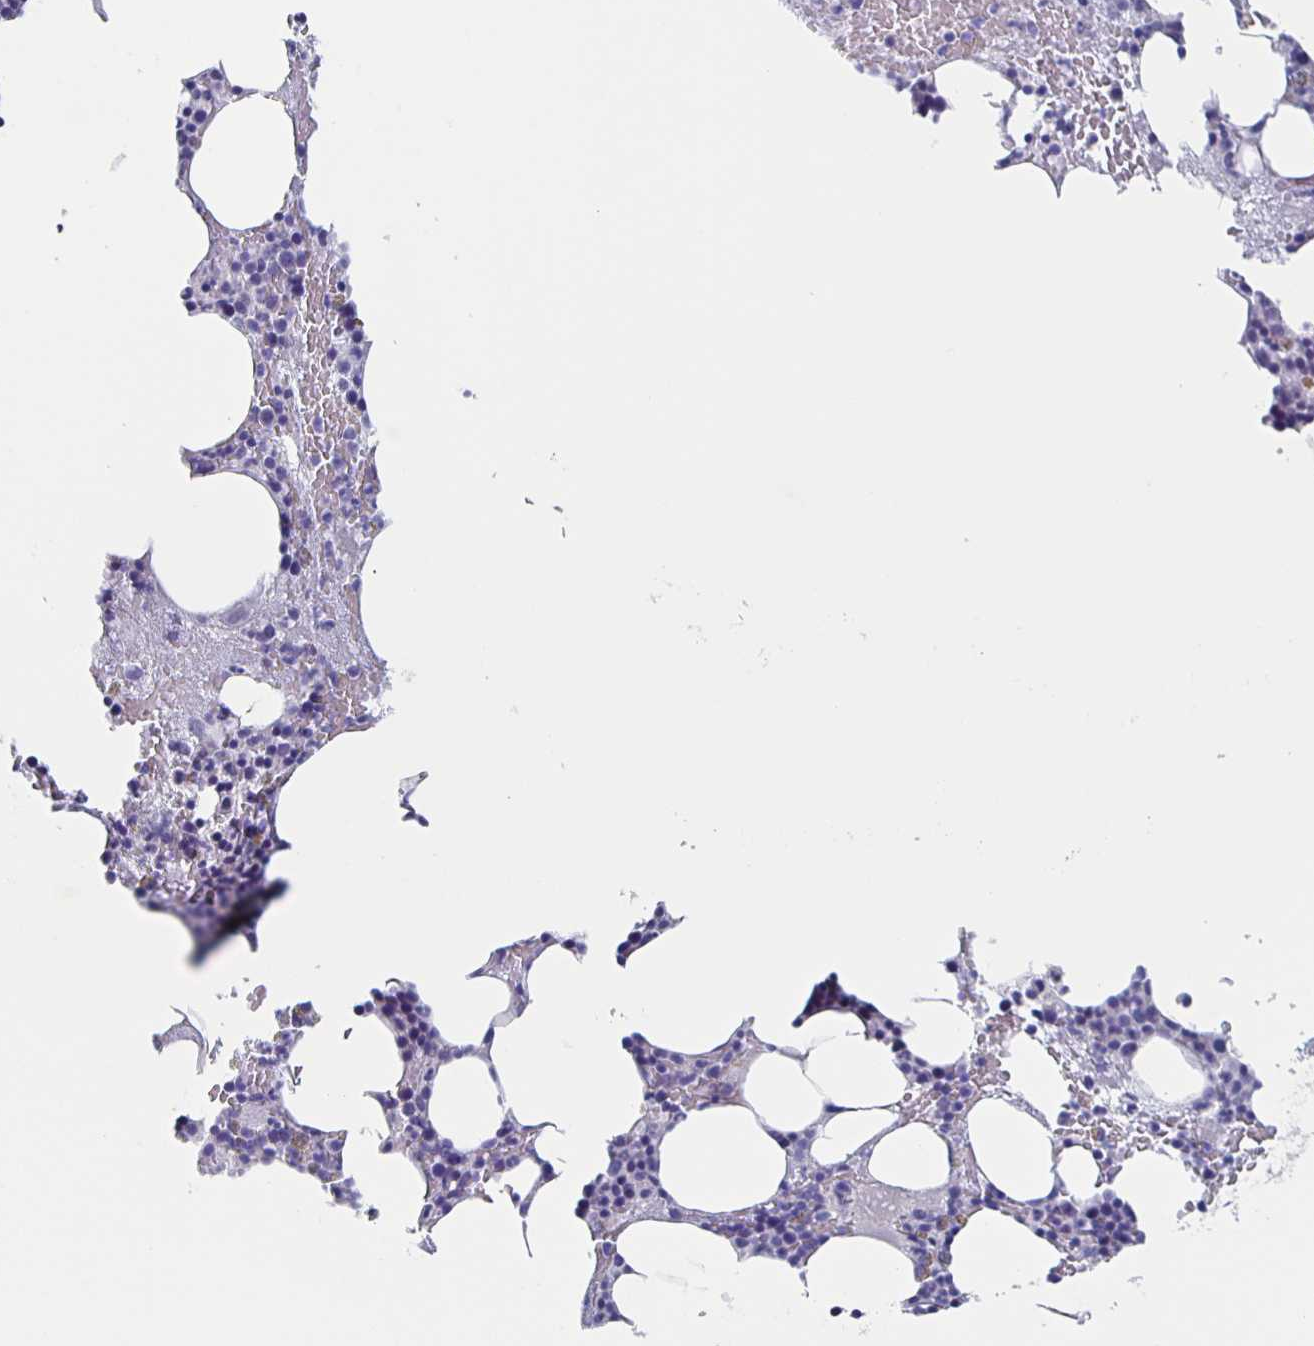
{"staining": {"intensity": "negative", "quantity": "none", "location": "none"}, "tissue": "bone marrow", "cell_type": "Hematopoietic cells", "image_type": "normal", "snomed": [{"axis": "morphology", "description": "Normal tissue, NOS"}, {"axis": "topography", "description": "Bone marrow"}], "caption": "Normal bone marrow was stained to show a protein in brown. There is no significant staining in hematopoietic cells. The staining is performed using DAB (3,3'-diaminobenzidine) brown chromogen with nuclei counter-stained in using hematoxylin.", "gene": "SLC34A2", "patient": {"sex": "female", "age": 72}}